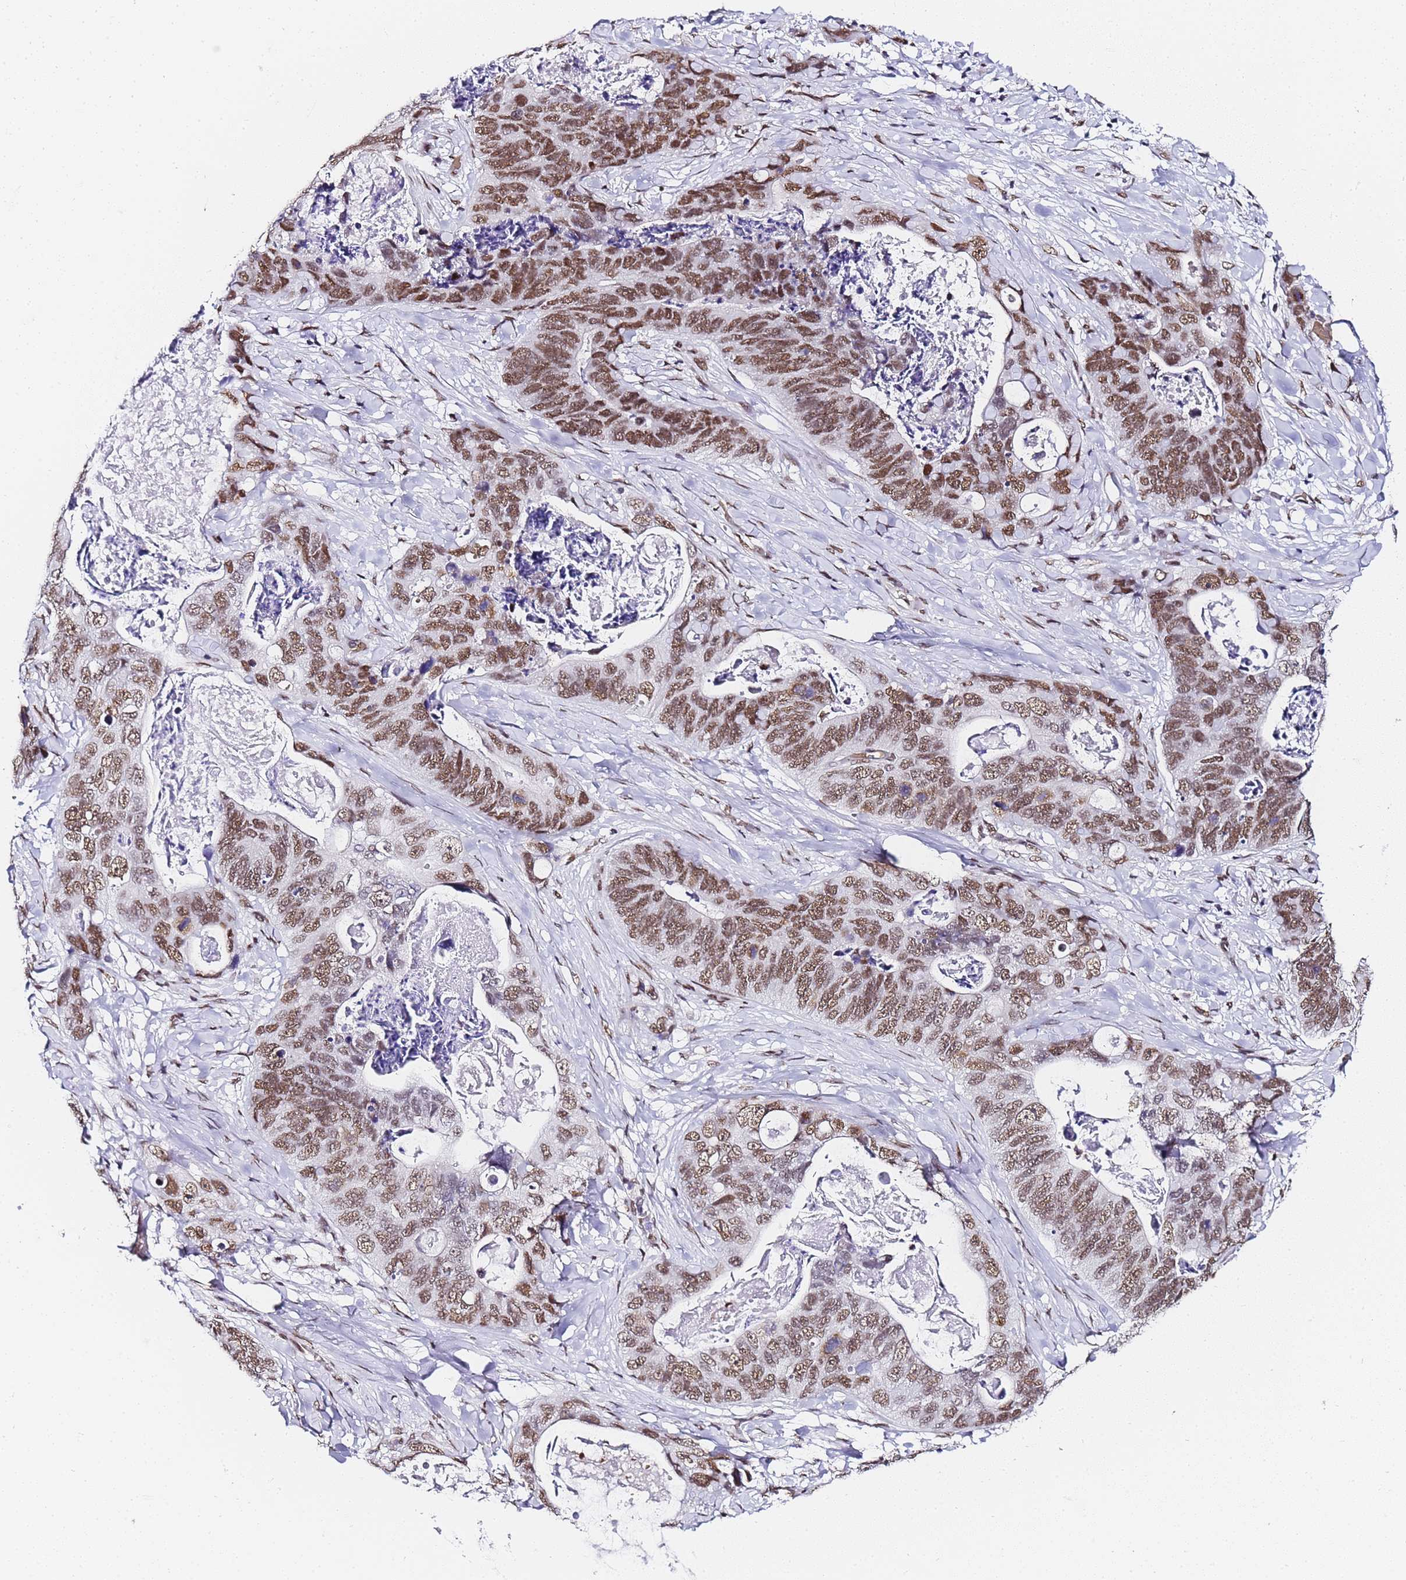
{"staining": {"intensity": "moderate", "quantity": ">75%", "location": "nuclear"}, "tissue": "stomach cancer", "cell_type": "Tumor cells", "image_type": "cancer", "snomed": [{"axis": "morphology", "description": "Adenocarcinoma, NOS"}, {"axis": "topography", "description": "Stomach"}], "caption": "Immunohistochemistry (IHC) staining of stomach cancer (adenocarcinoma), which exhibits medium levels of moderate nuclear expression in about >75% of tumor cells indicating moderate nuclear protein staining. The staining was performed using DAB (brown) for protein detection and nuclei were counterstained in hematoxylin (blue).", "gene": "POLR1A", "patient": {"sex": "female", "age": 89}}